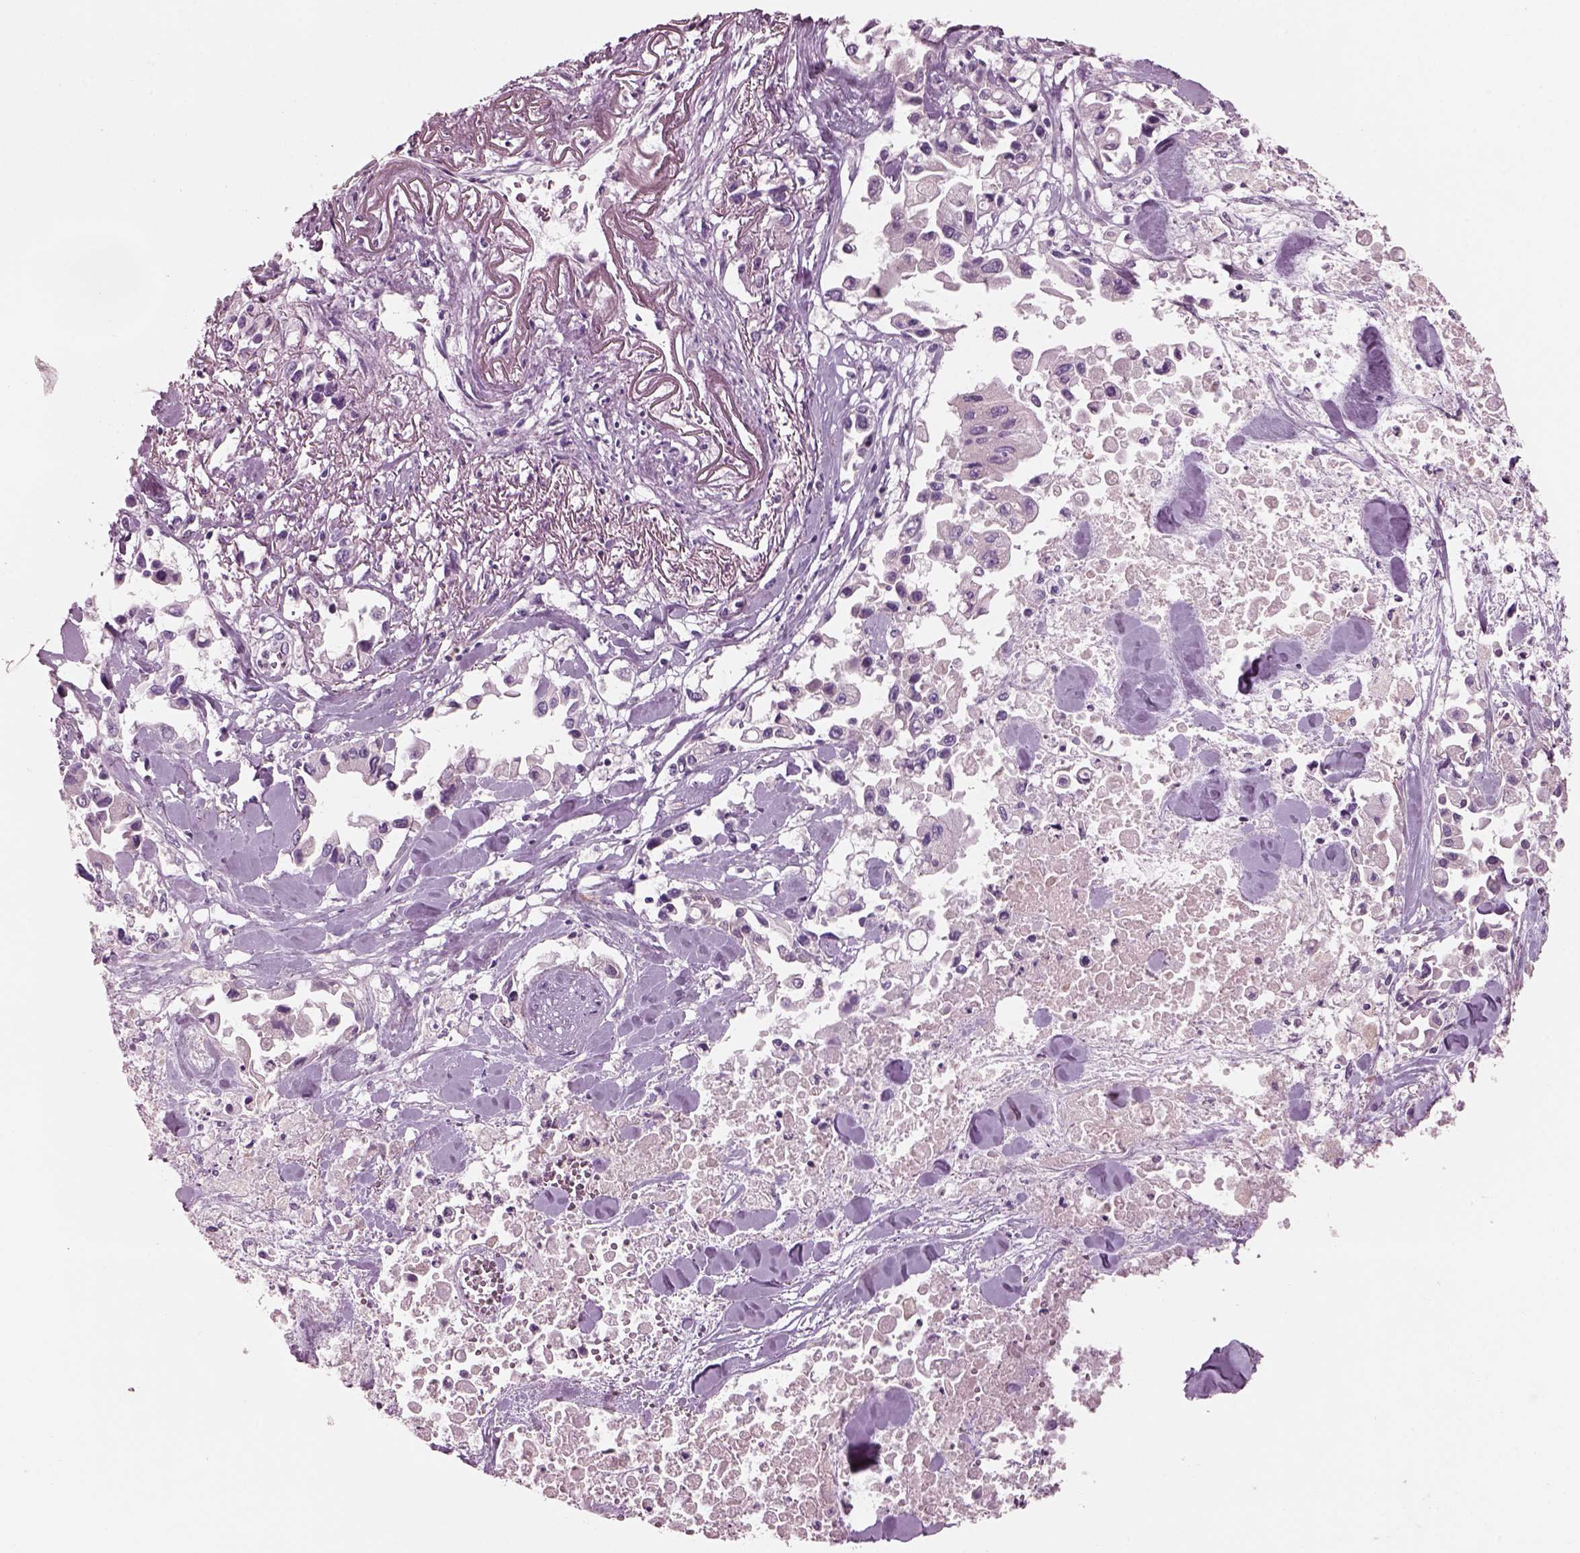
{"staining": {"intensity": "negative", "quantity": "none", "location": "none"}, "tissue": "pancreatic cancer", "cell_type": "Tumor cells", "image_type": "cancer", "snomed": [{"axis": "morphology", "description": "Adenocarcinoma, NOS"}, {"axis": "topography", "description": "Pancreas"}], "caption": "This is a photomicrograph of immunohistochemistry (IHC) staining of adenocarcinoma (pancreatic), which shows no staining in tumor cells.", "gene": "SLC27A2", "patient": {"sex": "female", "age": 83}}